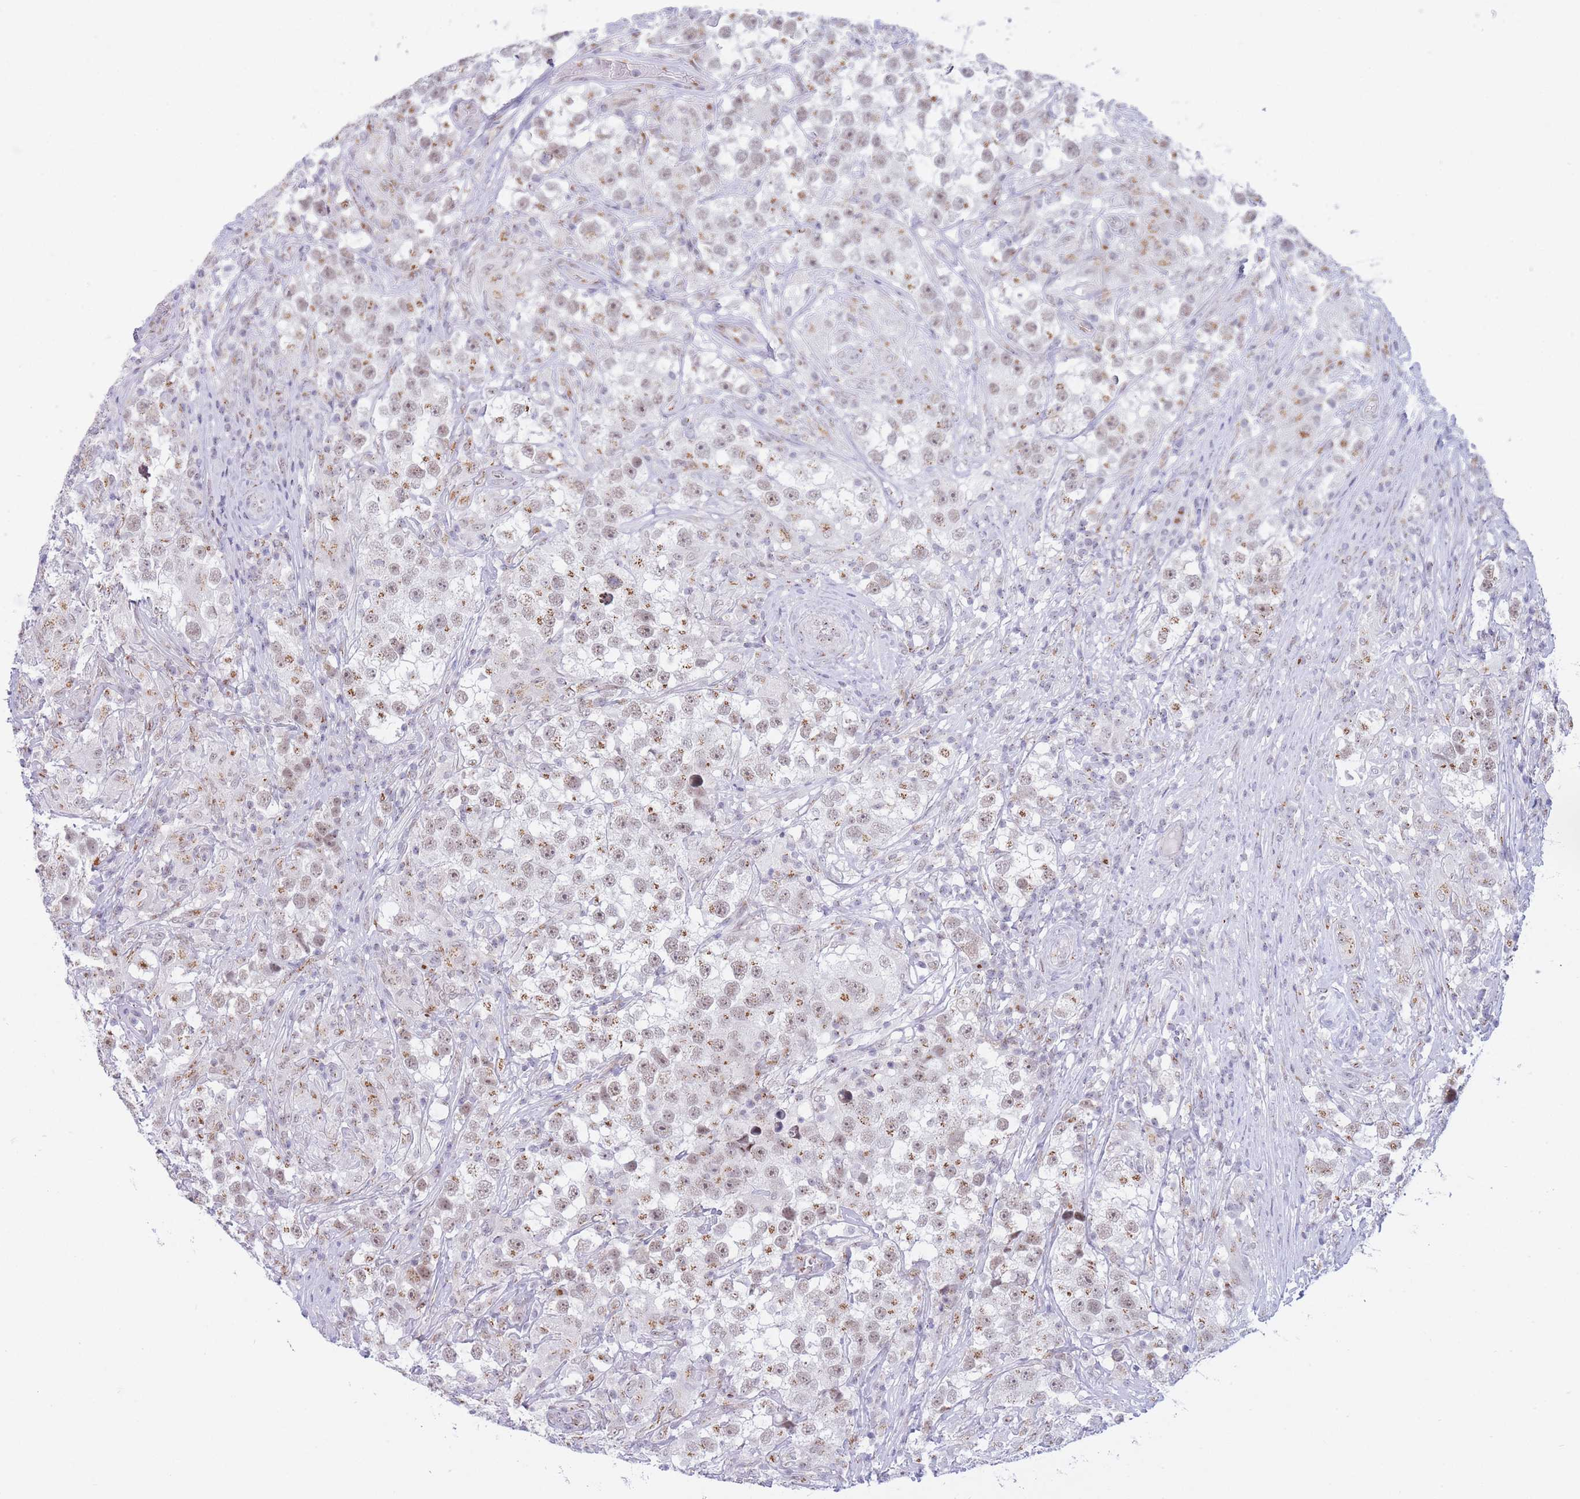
{"staining": {"intensity": "moderate", "quantity": ">75%", "location": "cytoplasmic/membranous,nuclear"}, "tissue": "testis cancer", "cell_type": "Tumor cells", "image_type": "cancer", "snomed": [{"axis": "morphology", "description": "Seminoma, NOS"}, {"axis": "topography", "description": "Testis"}], "caption": "About >75% of tumor cells in human testis cancer show moderate cytoplasmic/membranous and nuclear protein positivity as visualized by brown immunohistochemical staining.", "gene": "INO80C", "patient": {"sex": "male", "age": 46}}